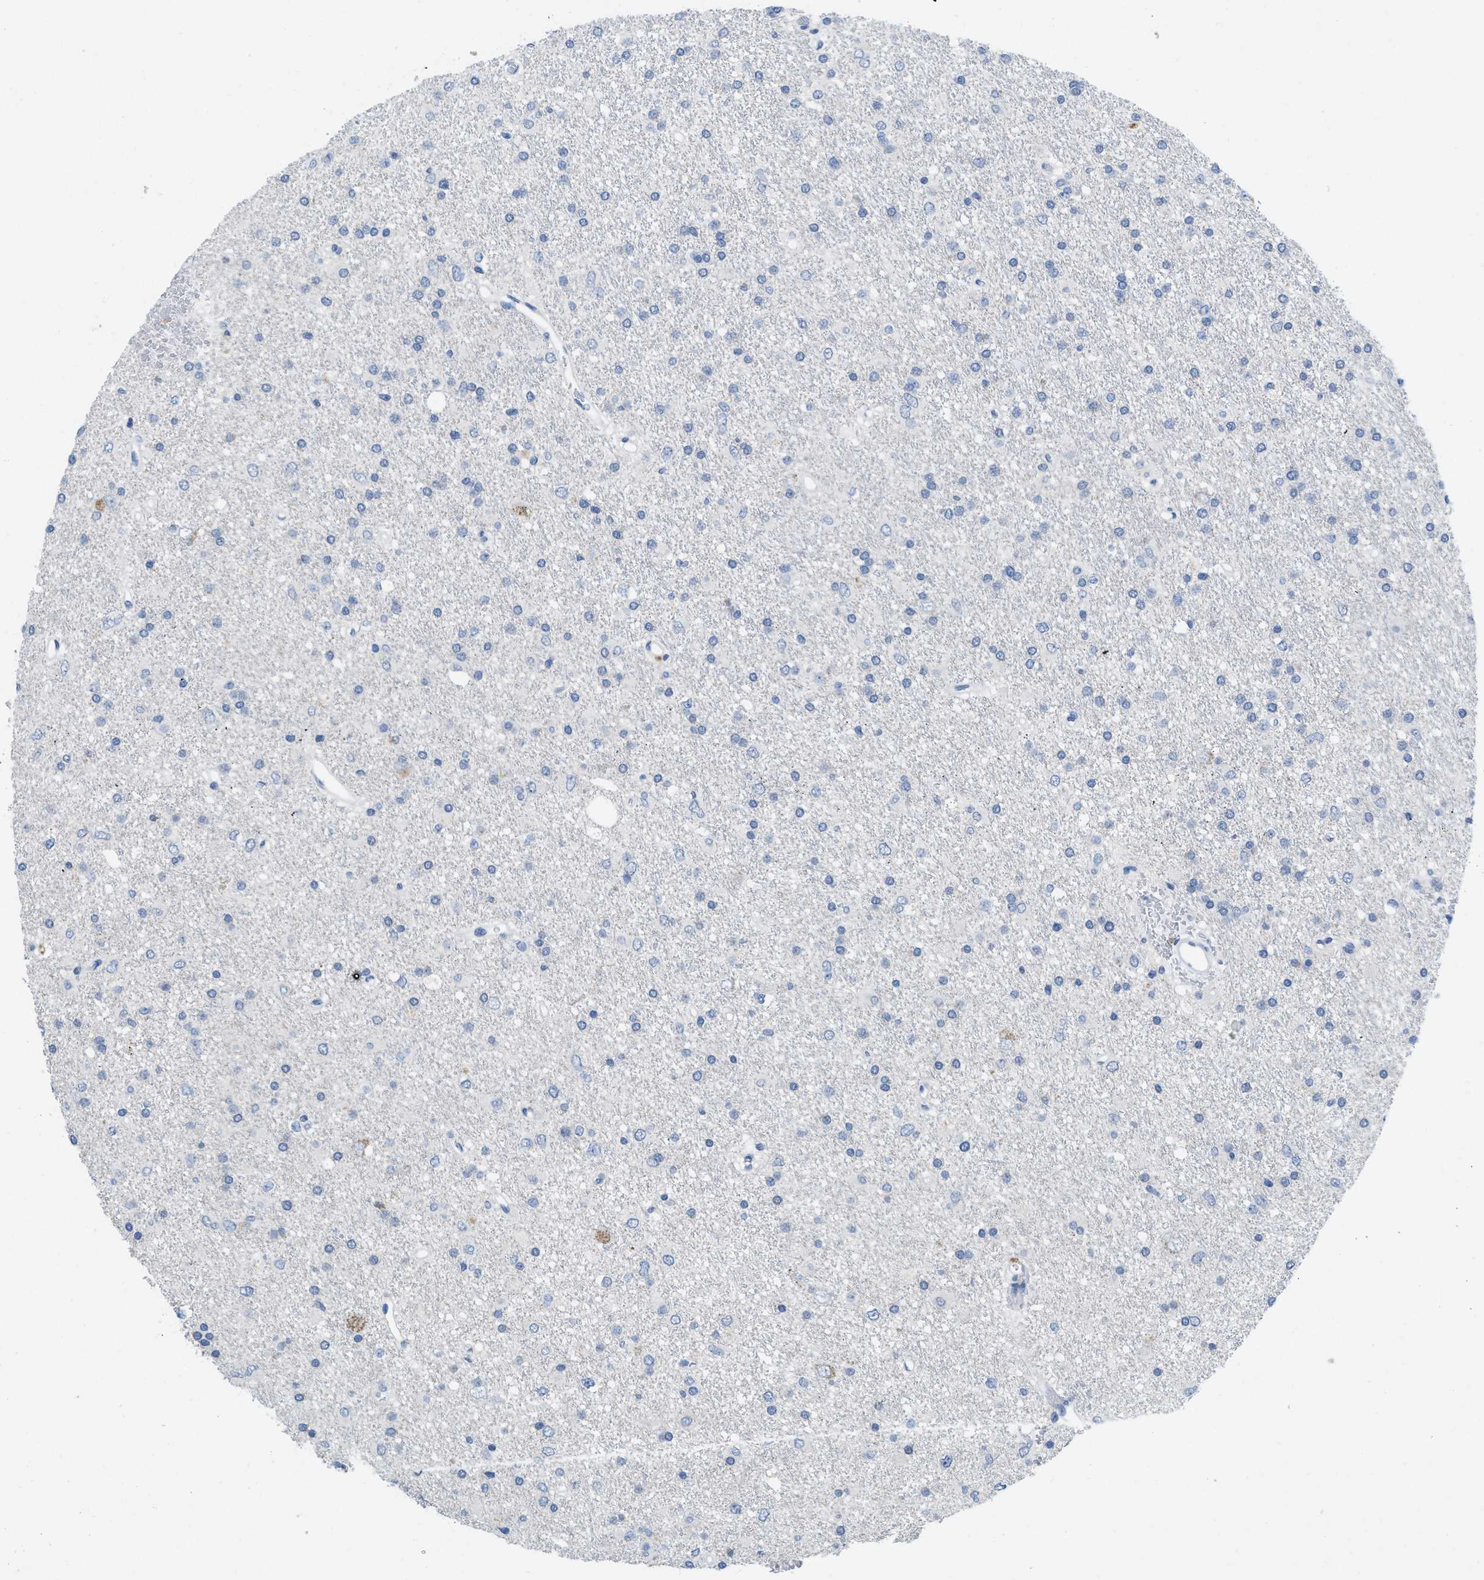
{"staining": {"intensity": "negative", "quantity": "none", "location": "none"}, "tissue": "glioma", "cell_type": "Tumor cells", "image_type": "cancer", "snomed": [{"axis": "morphology", "description": "Glioma, malignant, Low grade"}, {"axis": "topography", "description": "Brain"}], "caption": "This is an immunohistochemistry photomicrograph of malignant glioma (low-grade). There is no expression in tumor cells.", "gene": "PYY", "patient": {"sex": "male", "age": 77}}